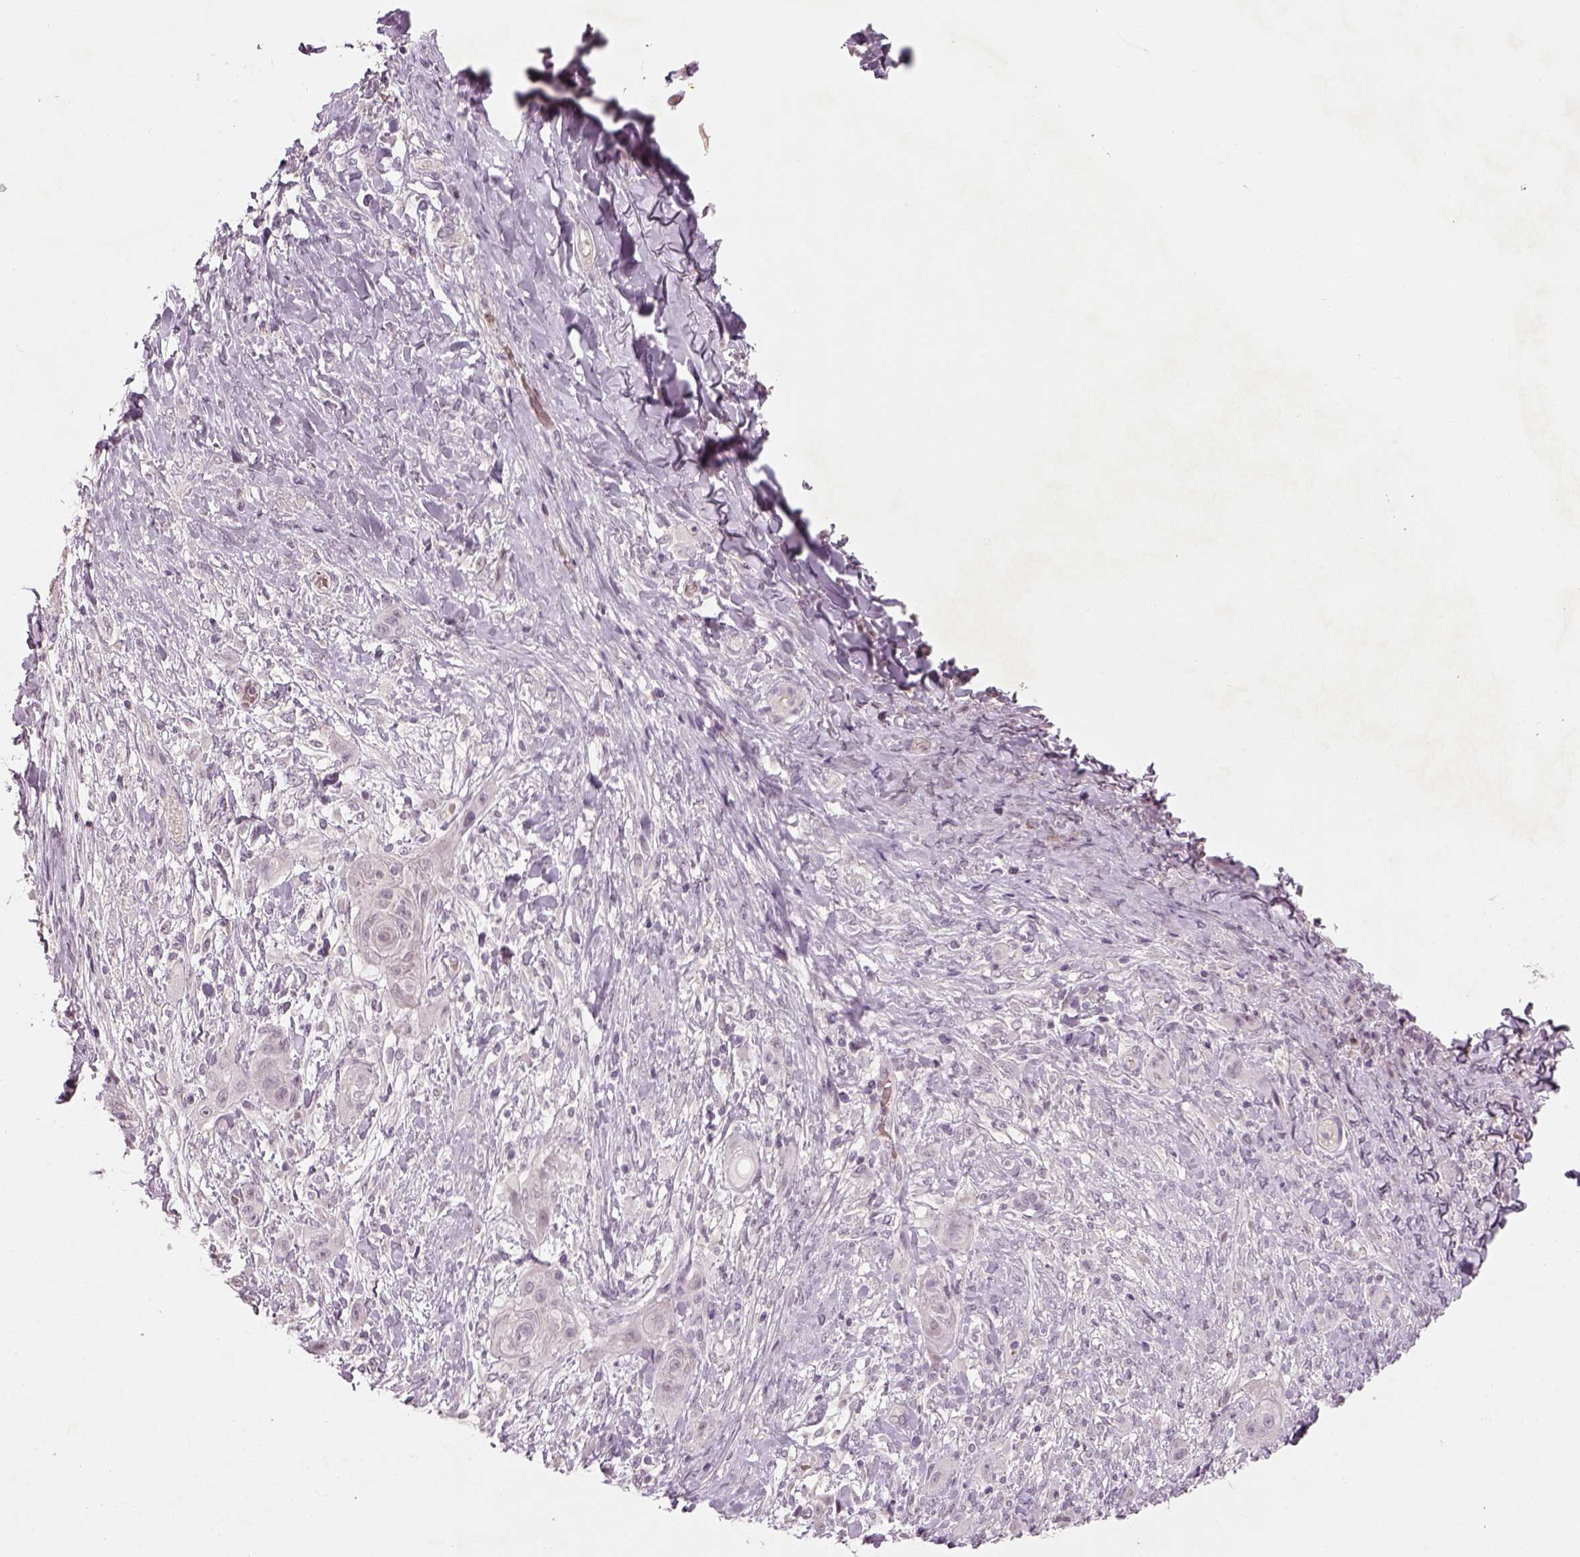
{"staining": {"intensity": "negative", "quantity": "none", "location": "none"}, "tissue": "skin cancer", "cell_type": "Tumor cells", "image_type": "cancer", "snomed": [{"axis": "morphology", "description": "Squamous cell carcinoma, NOS"}, {"axis": "topography", "description": "Skin"}], "caption": "This is an immunohistochemistry histopathology image of skin squamous cell carcinoma. There is no positivity in tumor cells.", "gene": "GDNF", "patient": {"sex": "male", "age": 62}}